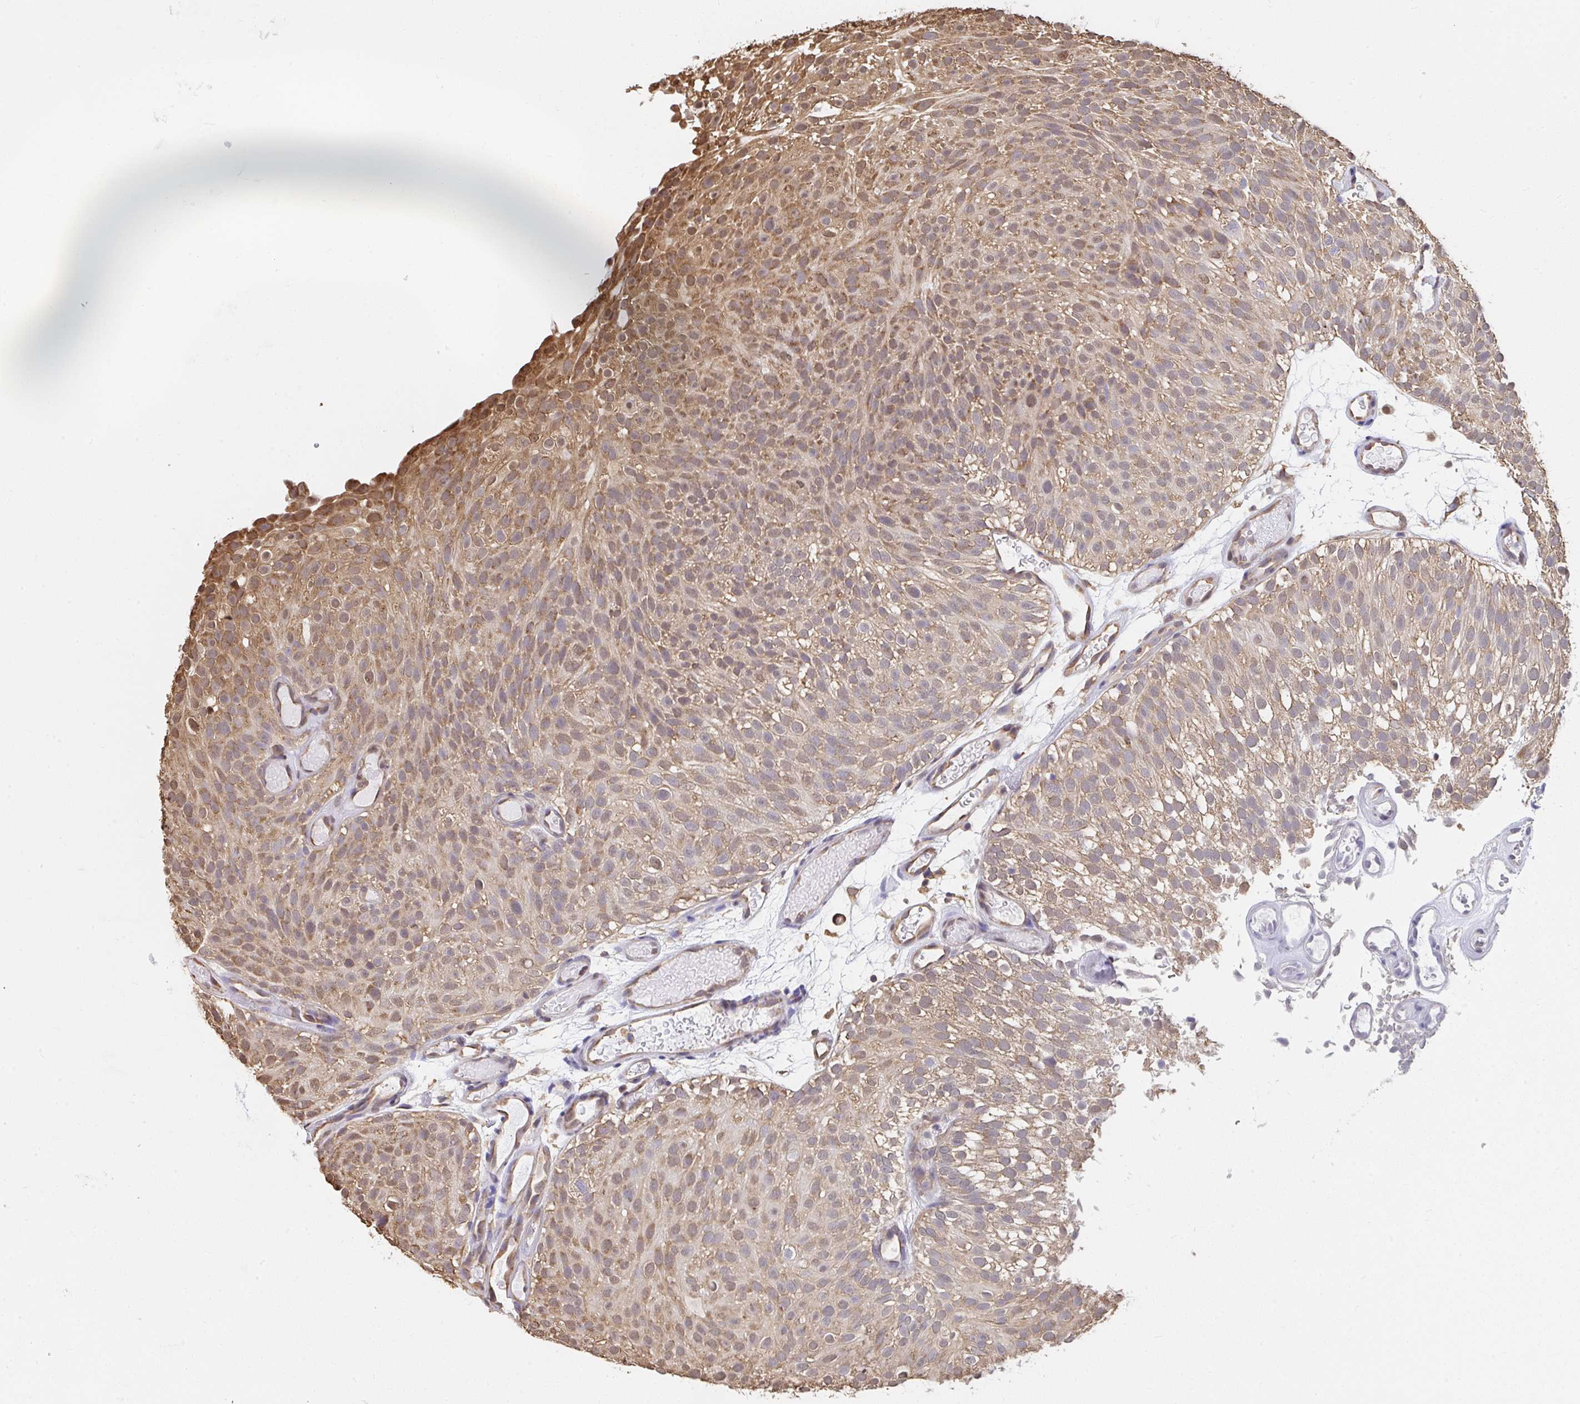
{"staining": {"intensity": "moderate", "quantity": ">75%", "location": "cytoplasmic/membranous"}, "tissue": "urothelial cancer", "cell_type": "Tumor cells", "image_type": "cancer", "snomed": [{"axis": "morphology", "description": "Urothelial carcinoma, Low grade"}, {"axis": "topography", "description": "Urinary bladder"}], "caption": "Urothelial cancer was stained to show a protein in brown. There is medium levels of moderate cytoplasmic/membranous positivity in approximately >75% of tumor cells.", "gene": "SYNCRIP", "patient": {"sex": "male", "age": 78}}